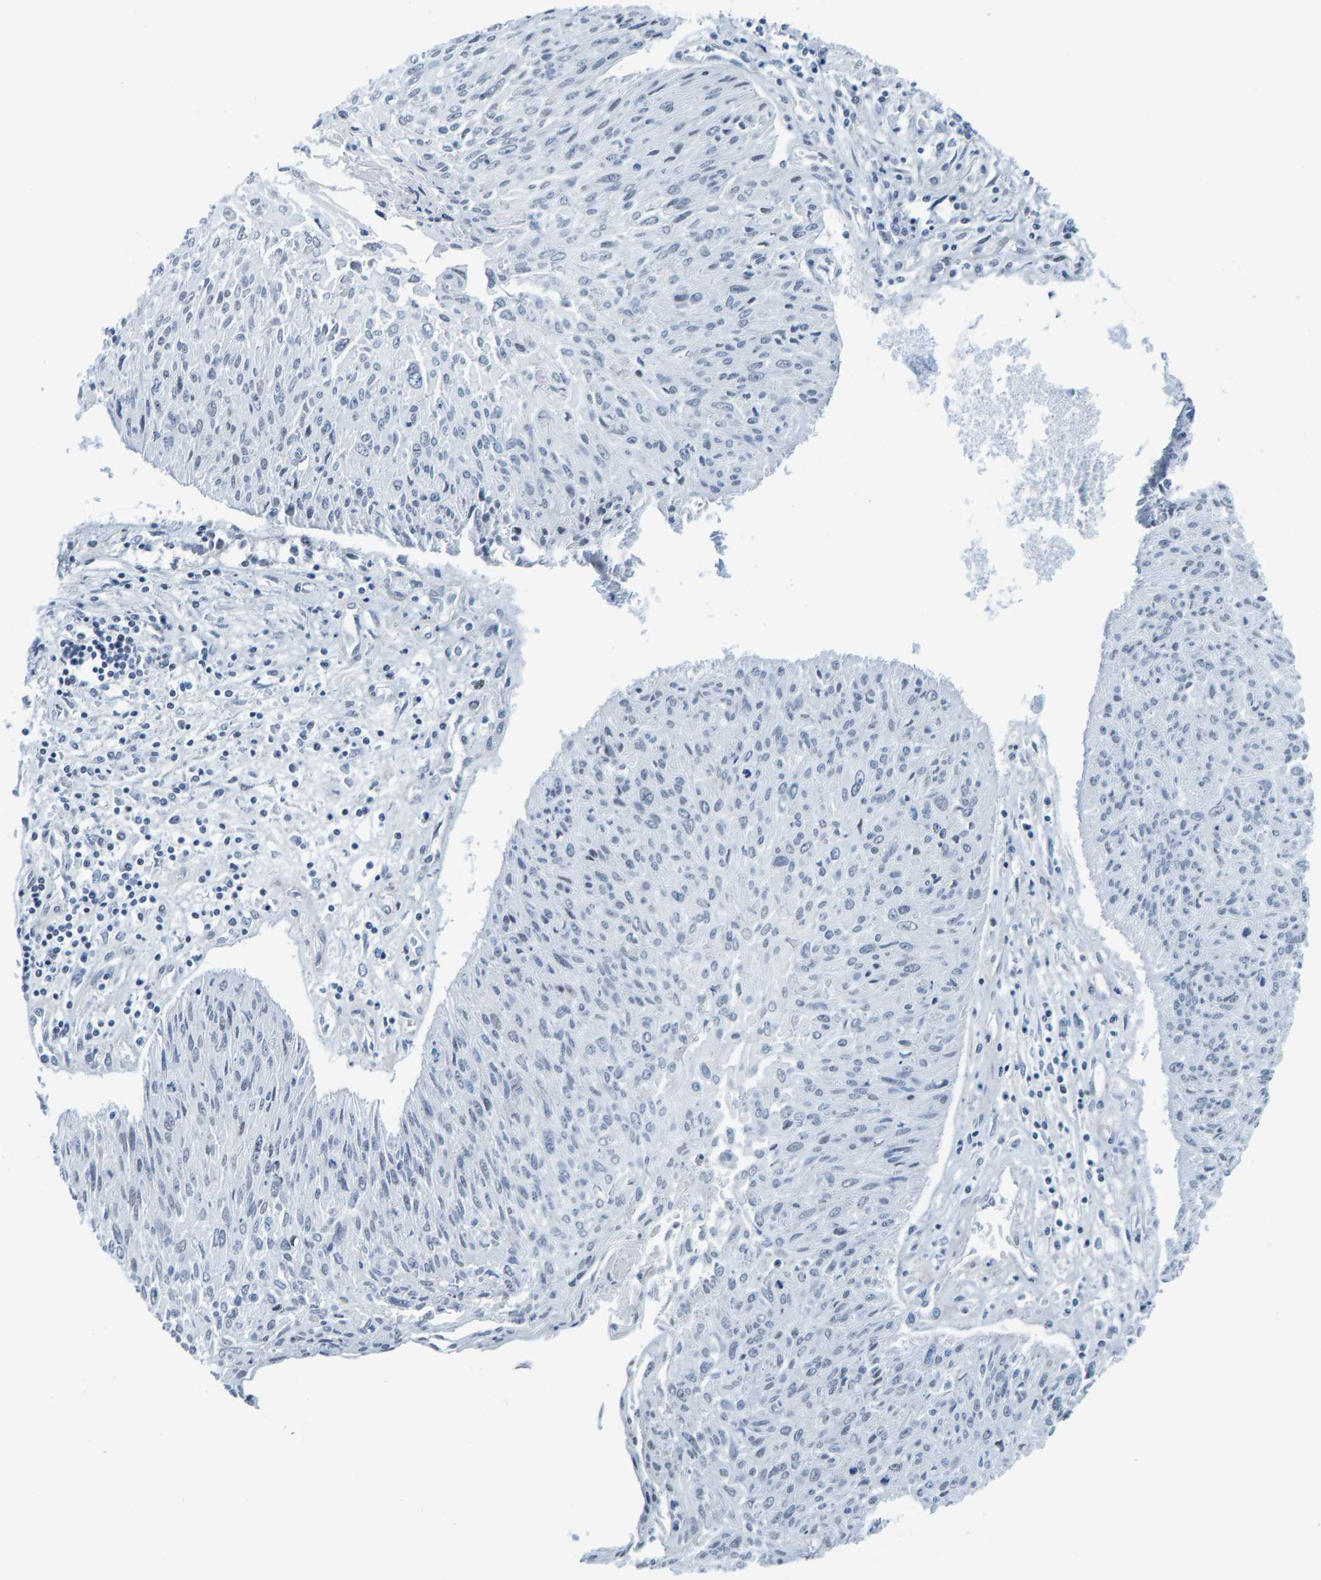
{"staining": {"intensity": "negative", "quantity": "none", "location": "none"}, "tissue": "cervical cancer", "cell_type": "Tumor cells", "image_type": "cancer", "snomed": [{"axis": "morphology", "description": "Squamous cell carcinoma, NOS"}, {"axis": "topography", "description": "Cervix"}], "caption": "Cervical cancer (squamous cell carcinoma) was stained to show a protein in brown. There is no significant positivity in tumor cells.", "gene": "CNP", "patient": {"sex": "female", "age": 51}}